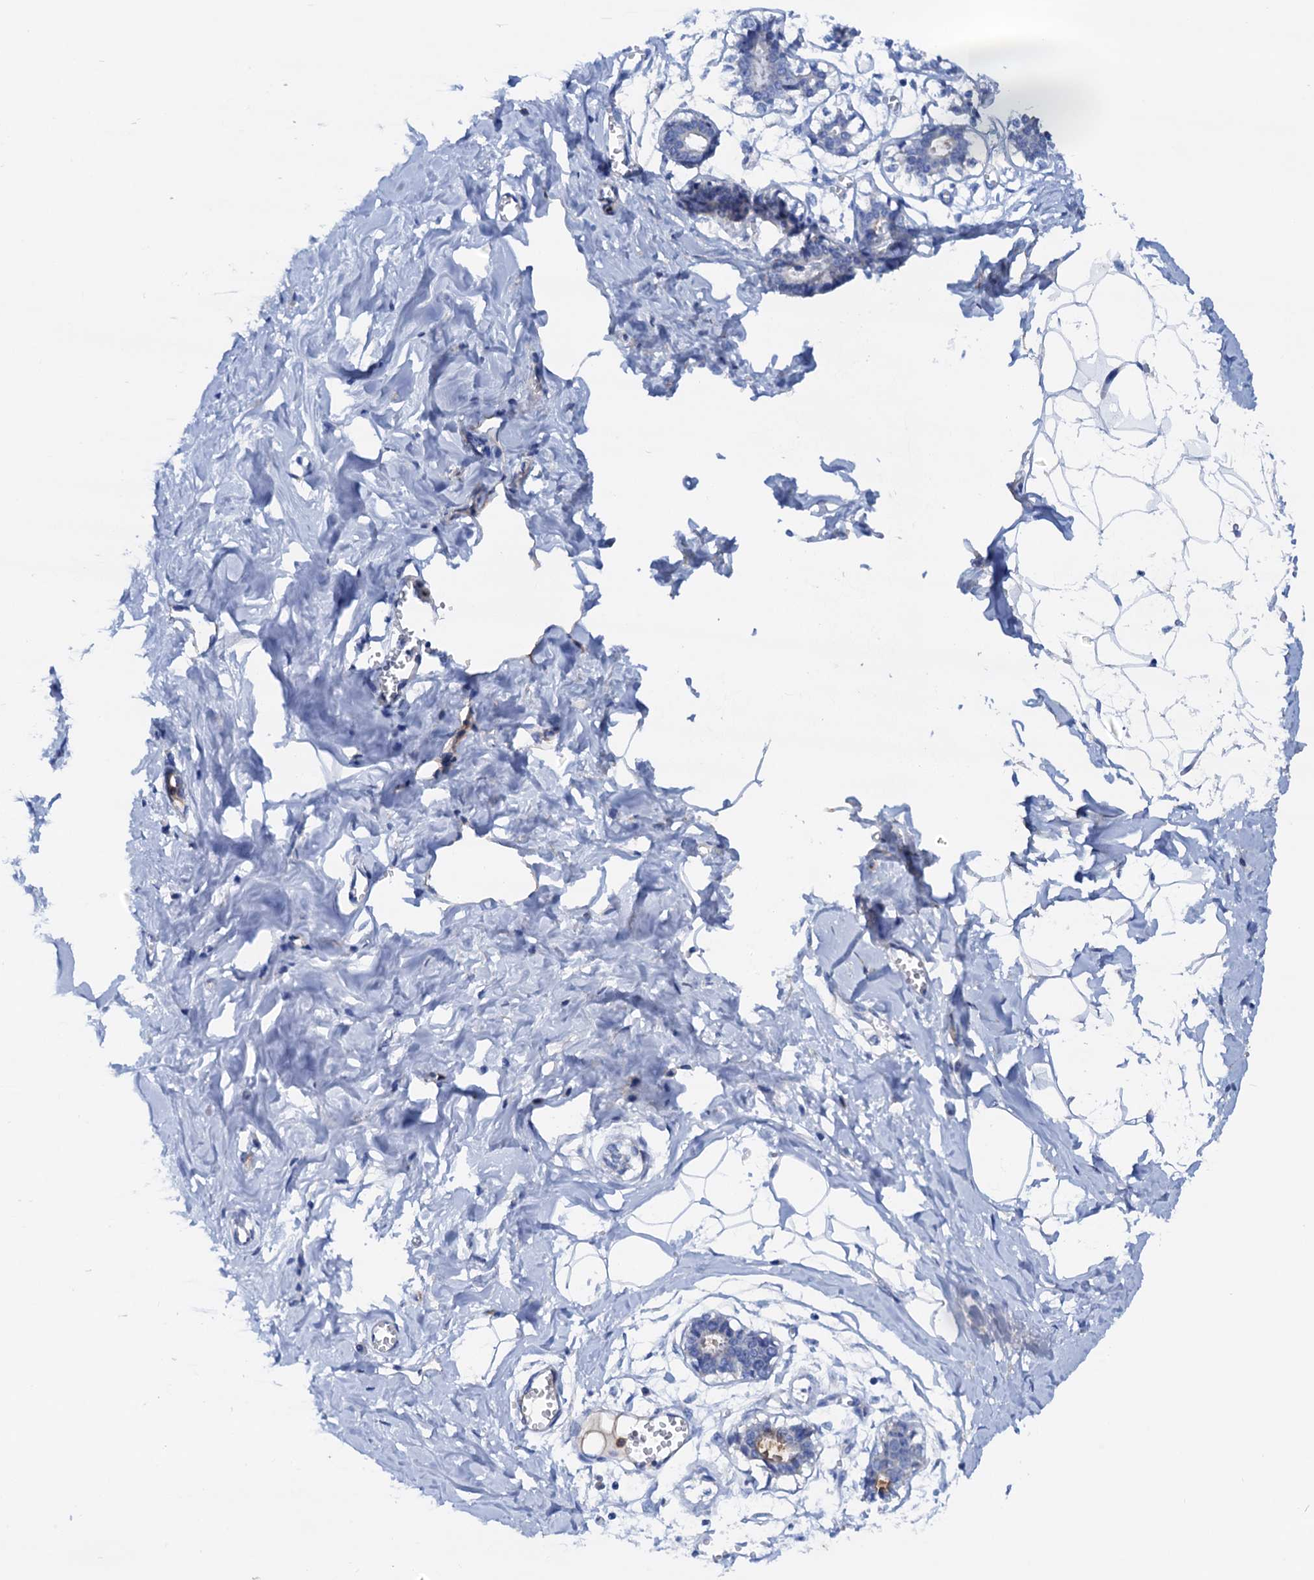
{"staining": {"intensity": "negative", "quantity": "none", "location": "none"}, "tissue": "breast", "cell_type": "Adipocytes", "image_type": "normal", "snomed": [{"axis": "morphology", "description": "Normal tissue, NOS"}, {"axis": "topography", "description": "Breast"}], "caption": "Immunohistochemistry (IHC) histopathology image of benign human breast stained for a protein (brown), which shows no expression in adipocytes.", "gene": "RASSF9", "patient": {"sex": "female", "age": 27}}